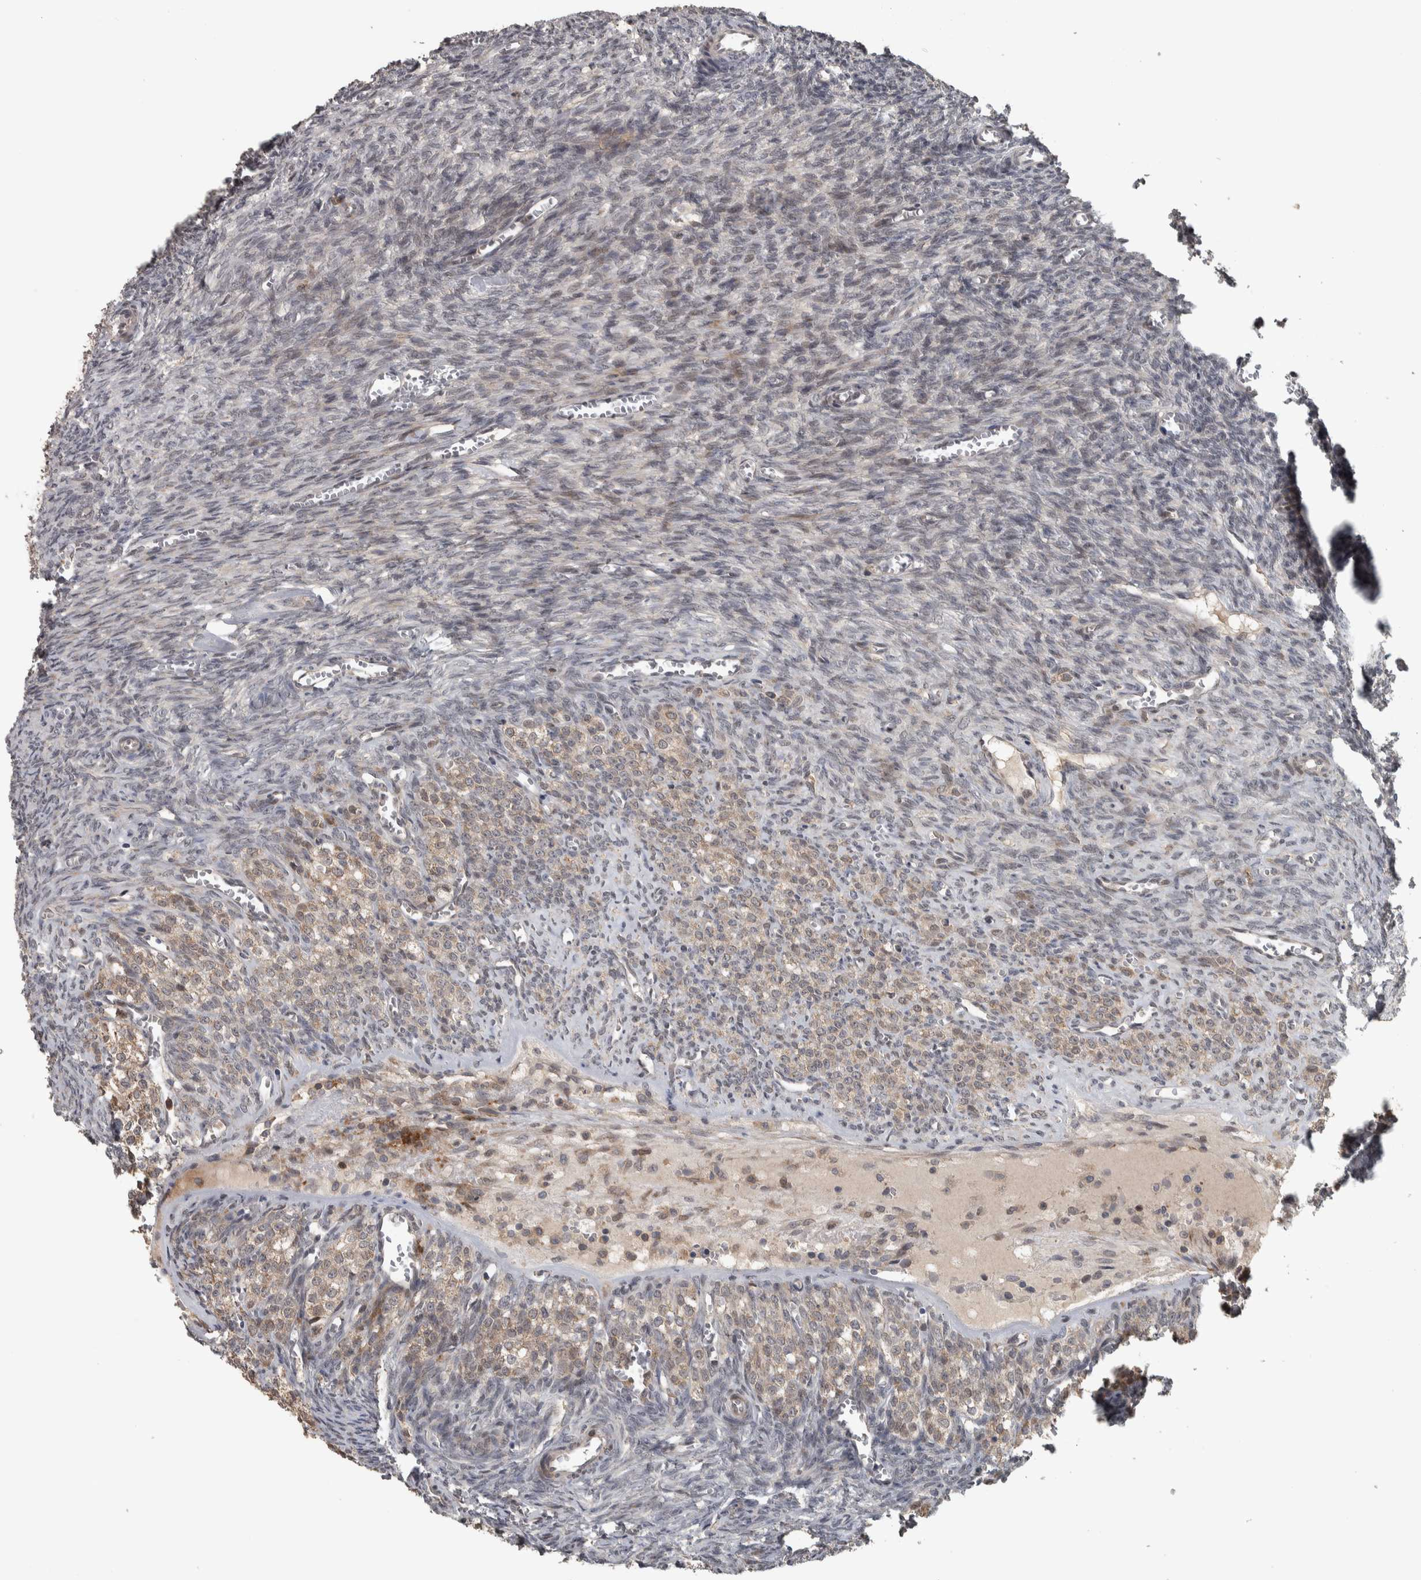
{"staining": {"intensity": "moderate", "quantity": ">75%", "location": "cytoplasmic/membranous"}, "tissue": "ovary", "cell_type": "Follicle cells", "image_type": "normal", "snomed": [{"axis": "morphology", "description": "Normal tissue, NOS"}, {"axis": "topography", "description": "Ovary"}], "caption": "Immunohistochemistry (IHC) image of unremarkable human ovary stained for a protein (brown), which reveals medium levels of moderate cytoplasmic/membranous staining in approximately >75% of follicle cells.", "gene": "ERAL1", "patient": {"sex": "female", "age": 27}}